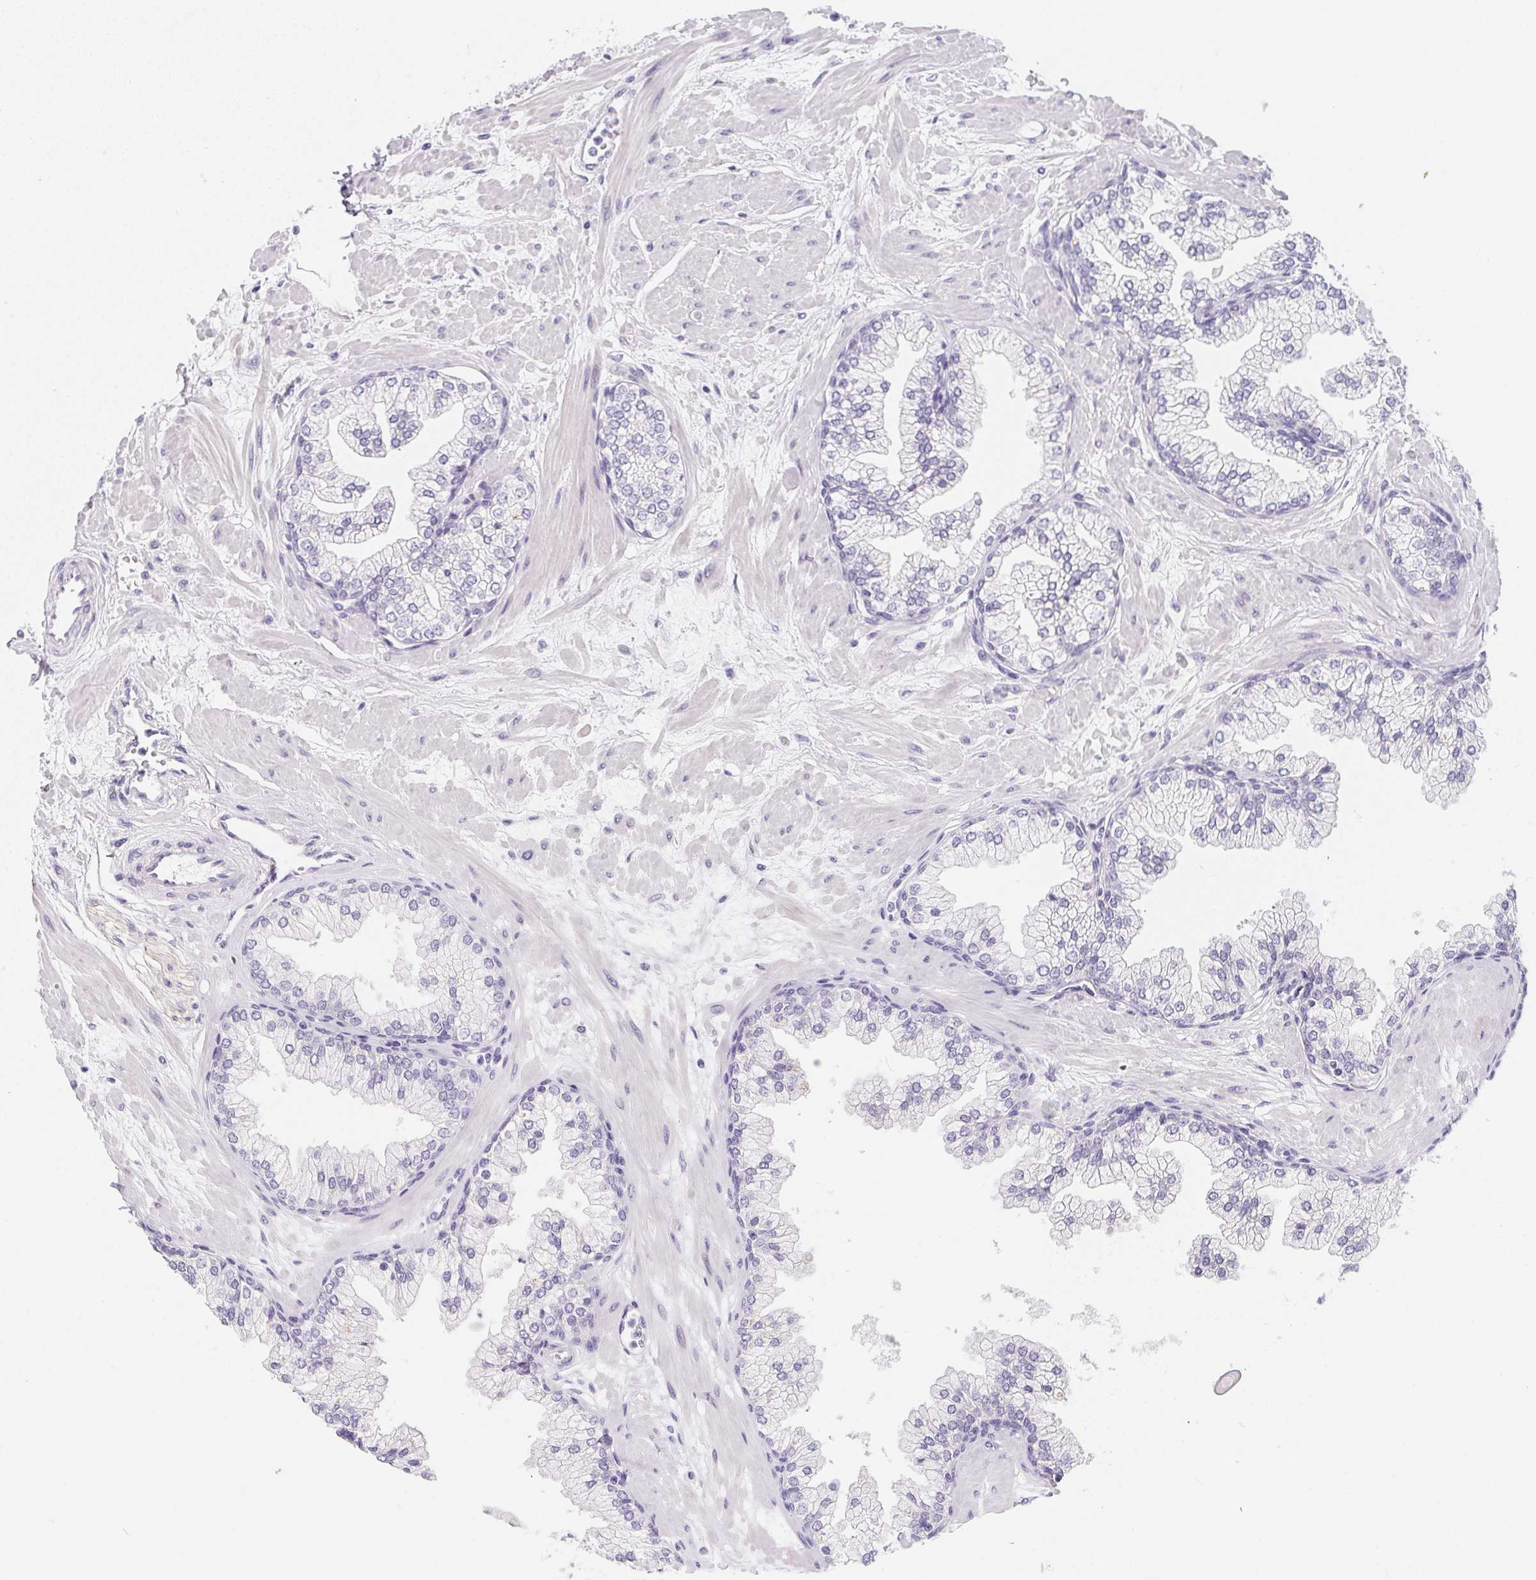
{"staining": {"intensity": "negative", "quantity": "none", "location": "none"}, "tissue": "prostate", "cell_type": "Glandular cells", "image_type": "normal", "snomed": [{"axis": "morphology", "description": "Normal tissue, NOS"}, {"axis": "topography", "description": "Prostate"}, {"axis": "topography", "description": "Peripheral nerve tissue"}], "caption": "Normal prostate was stained to show a protein in brown. There is no significant expression in glandular cells.", "gene": "MAP1A", "patient": {"sex": "male", "age": 61}}